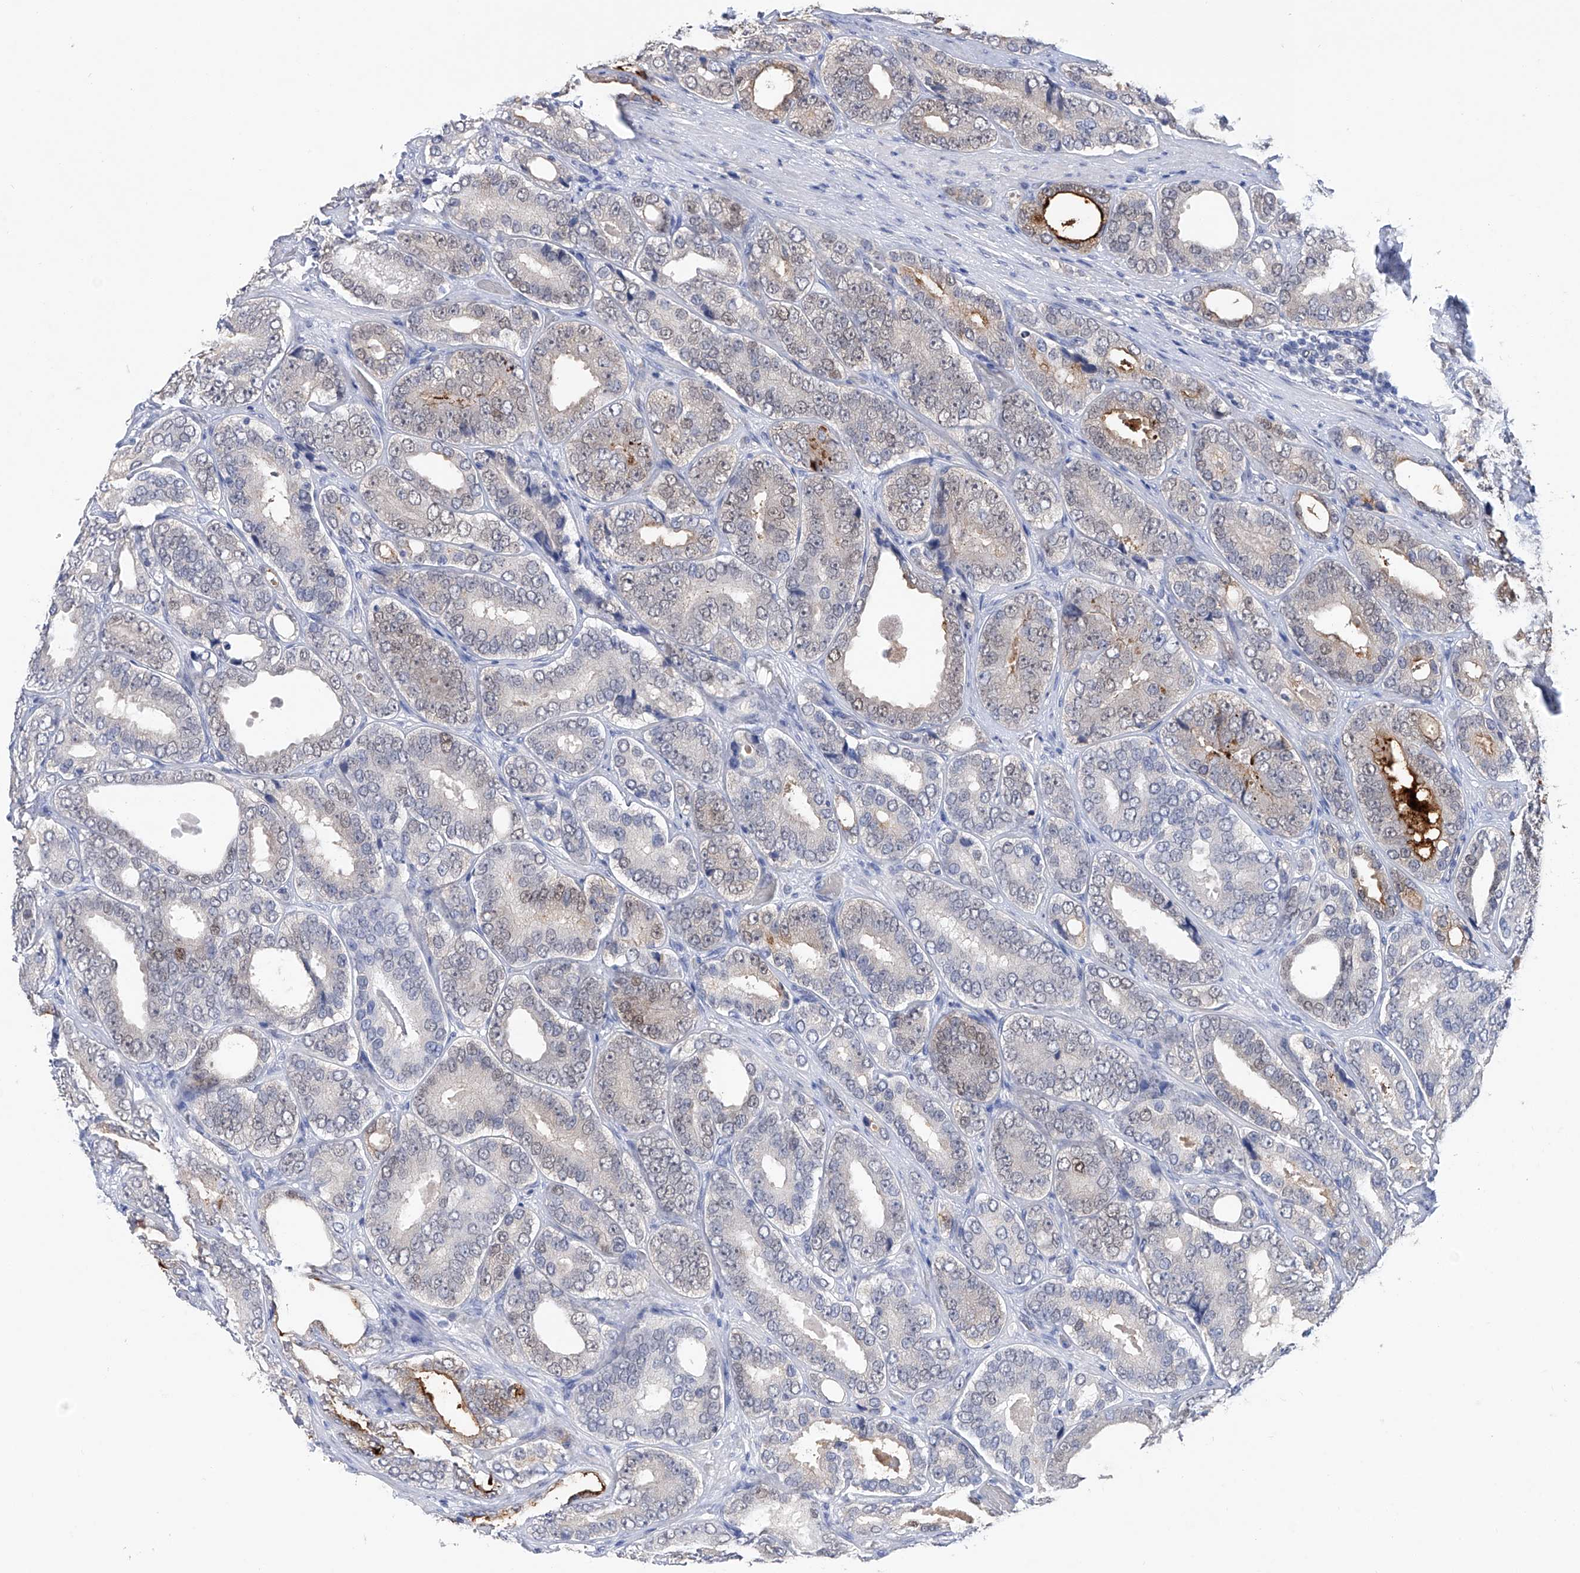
{"staining": {"intensity": "strong", "quantity": "<25%", "location": "cytoplasmic/membranous"}, "tissue": "prostate cancer", "cell_type": "Tumor cells", "image_type": "cancer", "snomed": [{"axis": "morphology", "description": "Adenocarcinoma, High grade"}, {"axis": "topography", "description": "Prostate"}], "caption": "Brown immunohistochemical staining in human prostate cancer (high-grade adenocarcinoma) demonstrates strong cytoplasmic/membranous expression in approximately <25% of tumor cells.", "gene": "PHF20", "patient": {"sex": "male", "age": 56}}